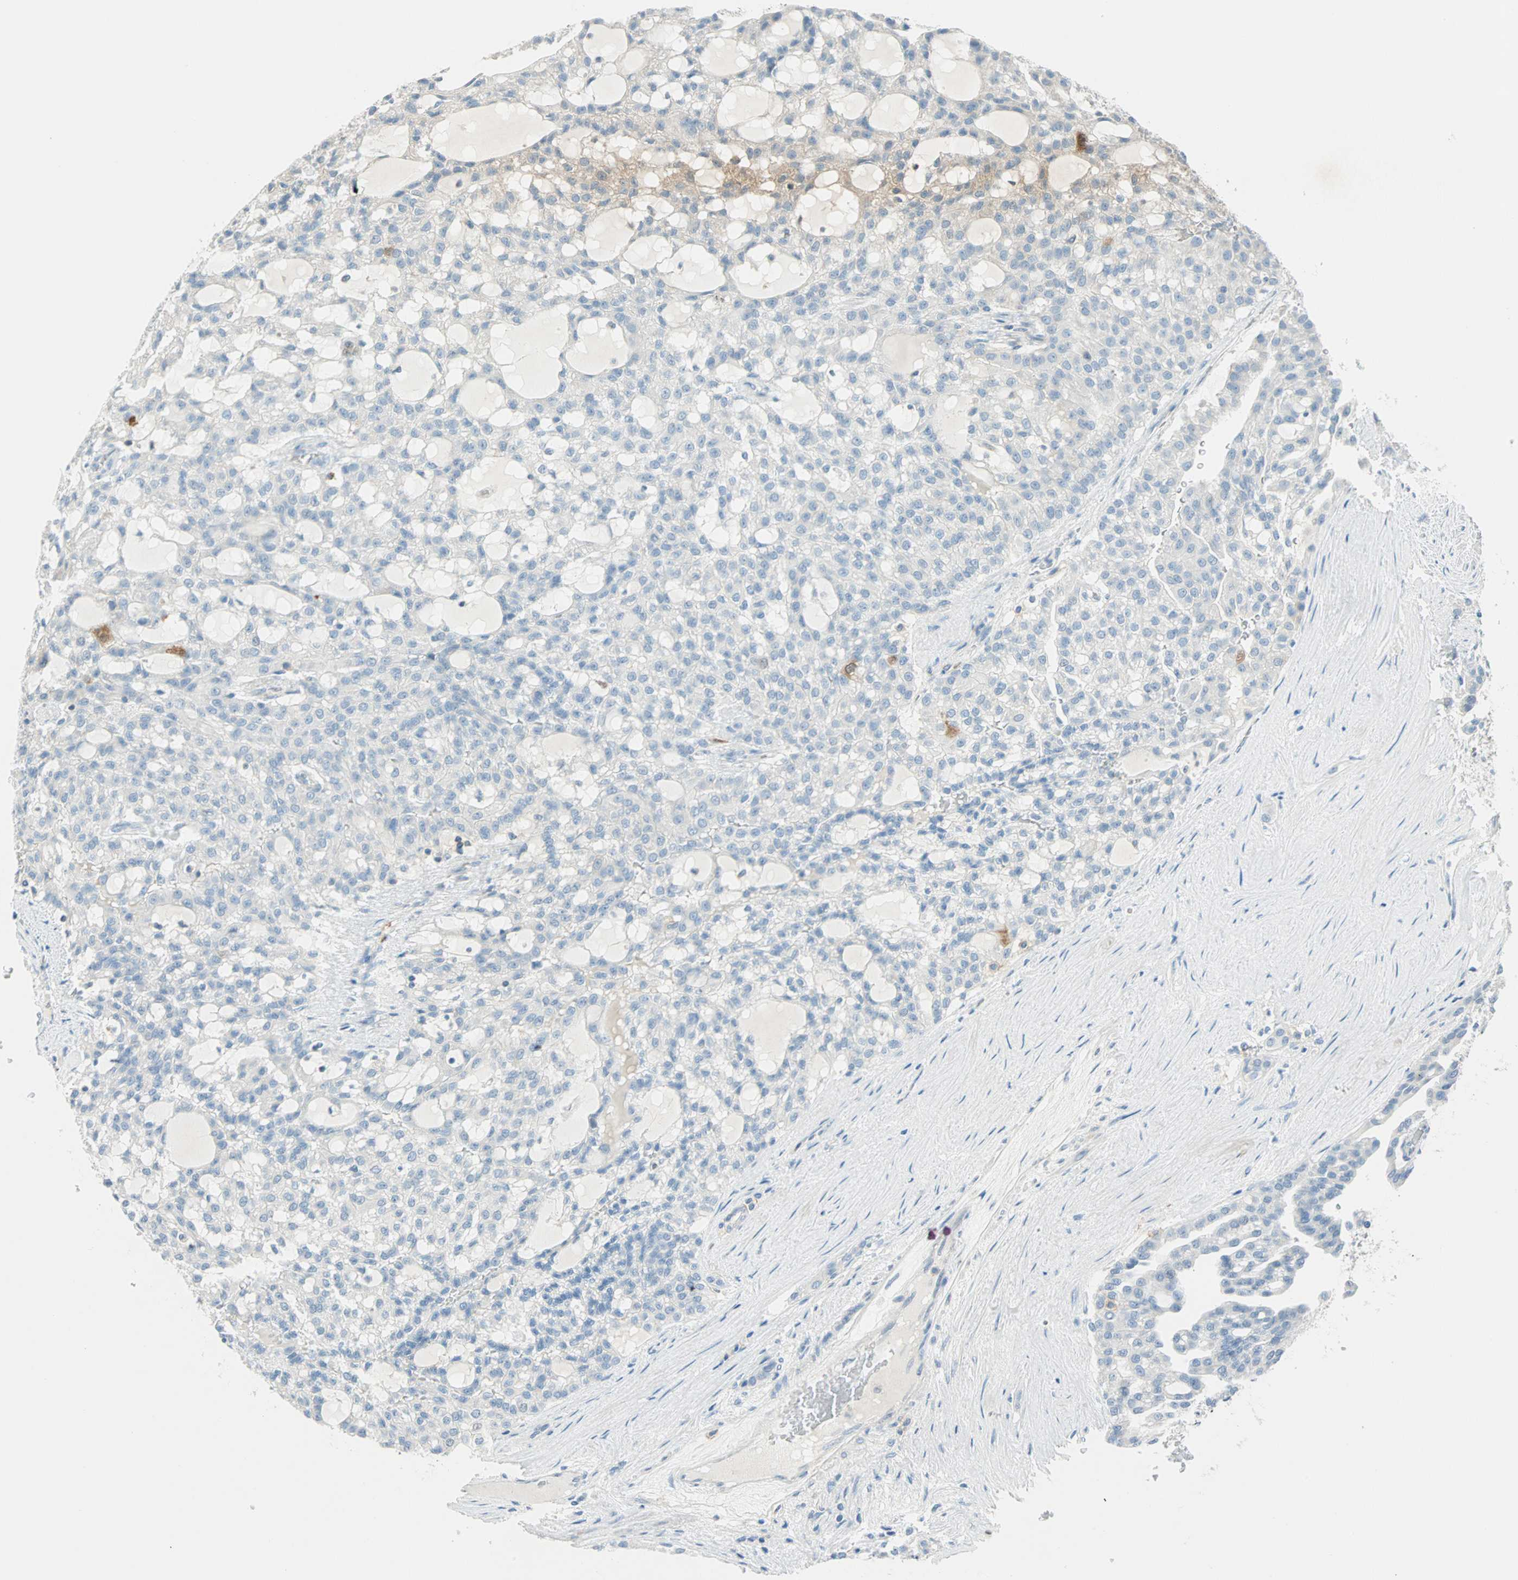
{"staining": {"intensity": "negative", "quantity": "none", "location": "none"}, "tissue": "renal cancer", "cell_type": "Tumor cells", "image_type": "cancer", "snomed": [{"axis": "morphology", "description": "Adenocarcinoma, NOS"}, {"axis": "topography", "description": "Kidney"}], "caption": "Image shows no protein positivity in tumor cells of renal adenocarcinoma tissue.", "gene": "PTTG1", "patient": {"sex": "male", "age": 63}}